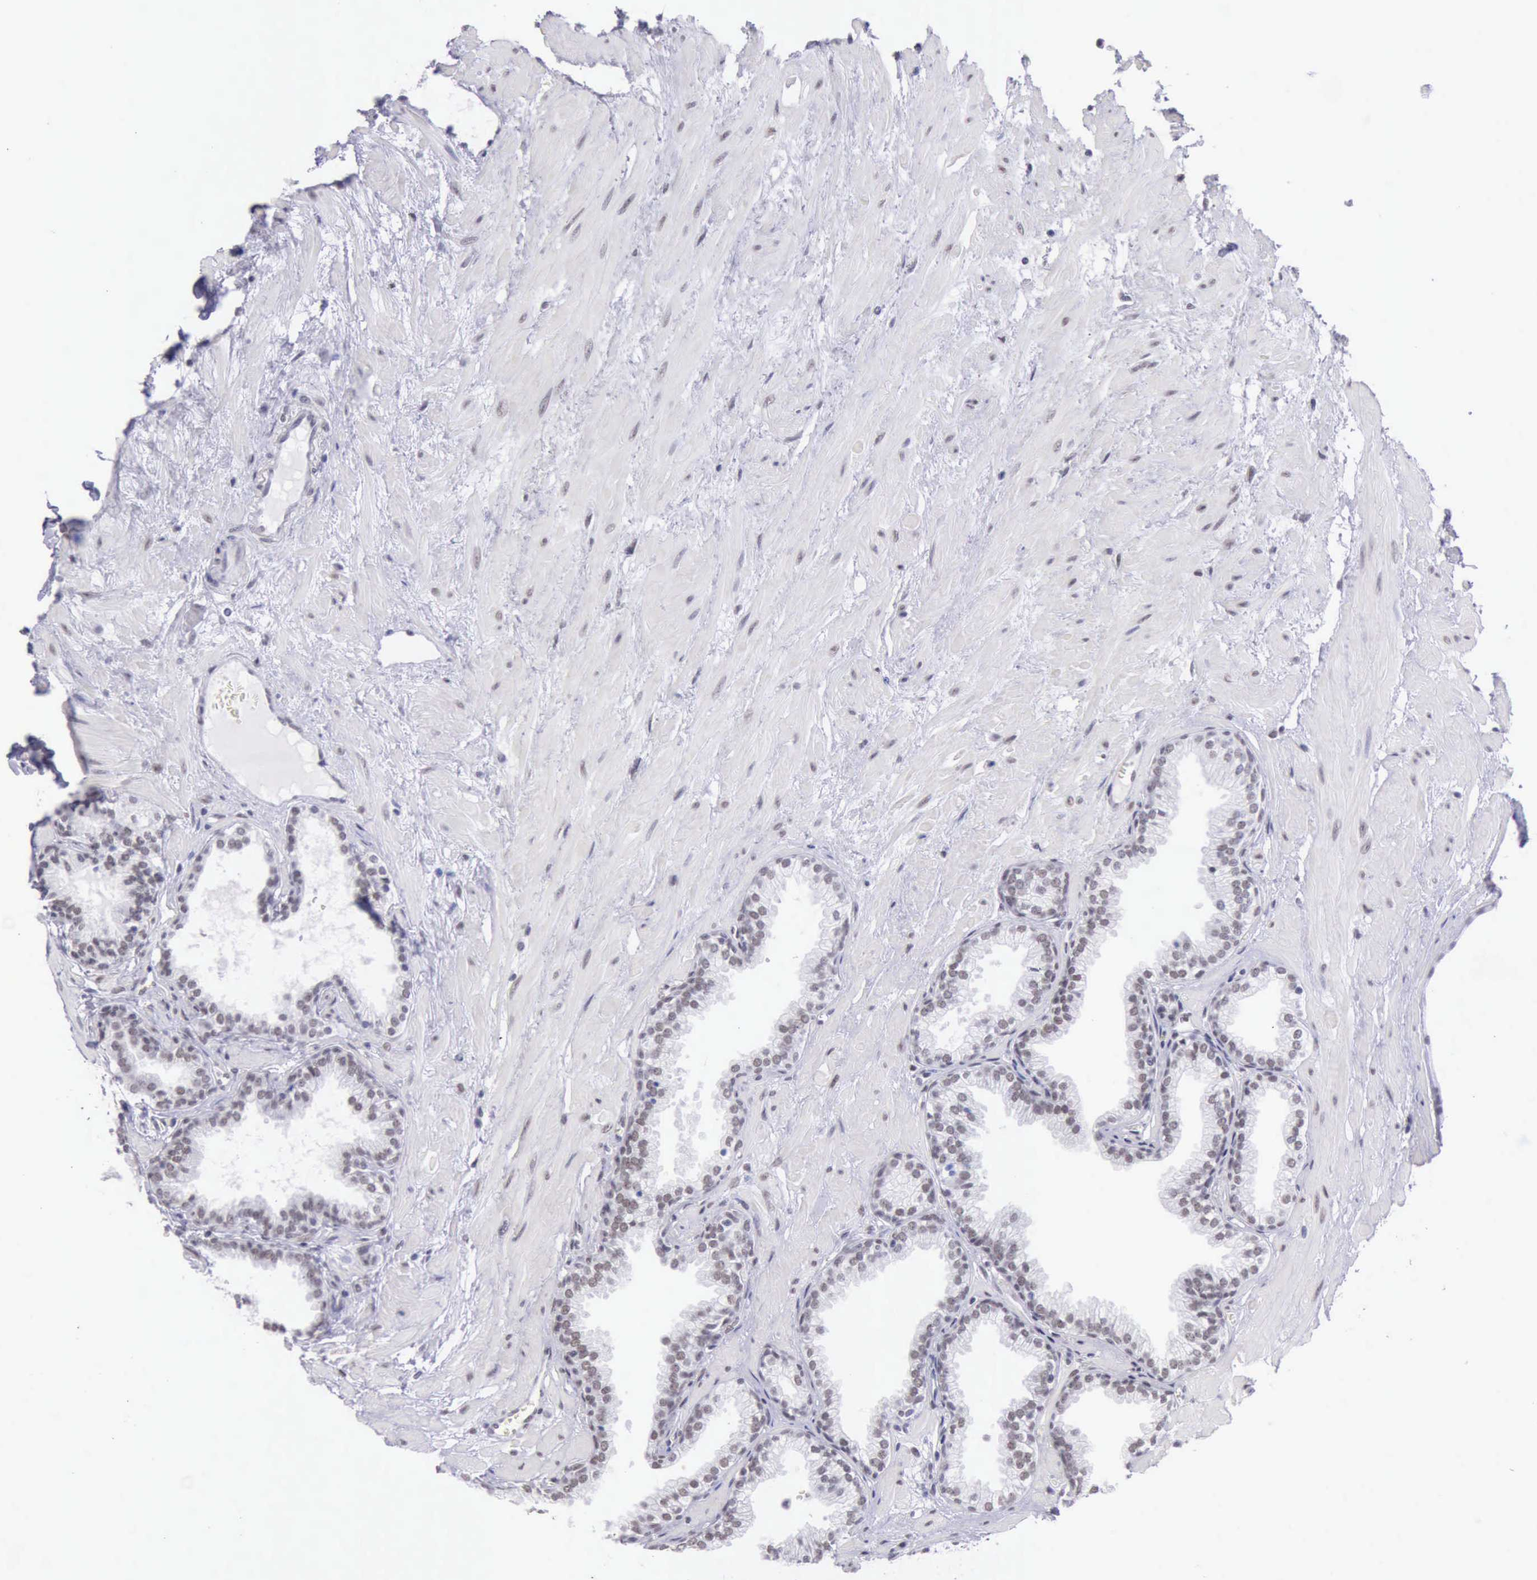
{"staining": {"intensity": "weak", "quantity": "25%-75%", "location": "nuclear"}, "tissue": "prostate", "cell_type": "Glandular cells", "image_type": "normal", "snomed": [{"axis": "morphology", "description": "Normal tissue, NOS"}, {"axis": "topography", "description": "Prostate"}], "caption": "Glandular cells show low levels of weak nuclear expression in approximately 25%-75% of cells in benign human prostate. Nuclei are stained in blue.", "gene": "EP300", "patient": {"sex": "male", "age": 64}}